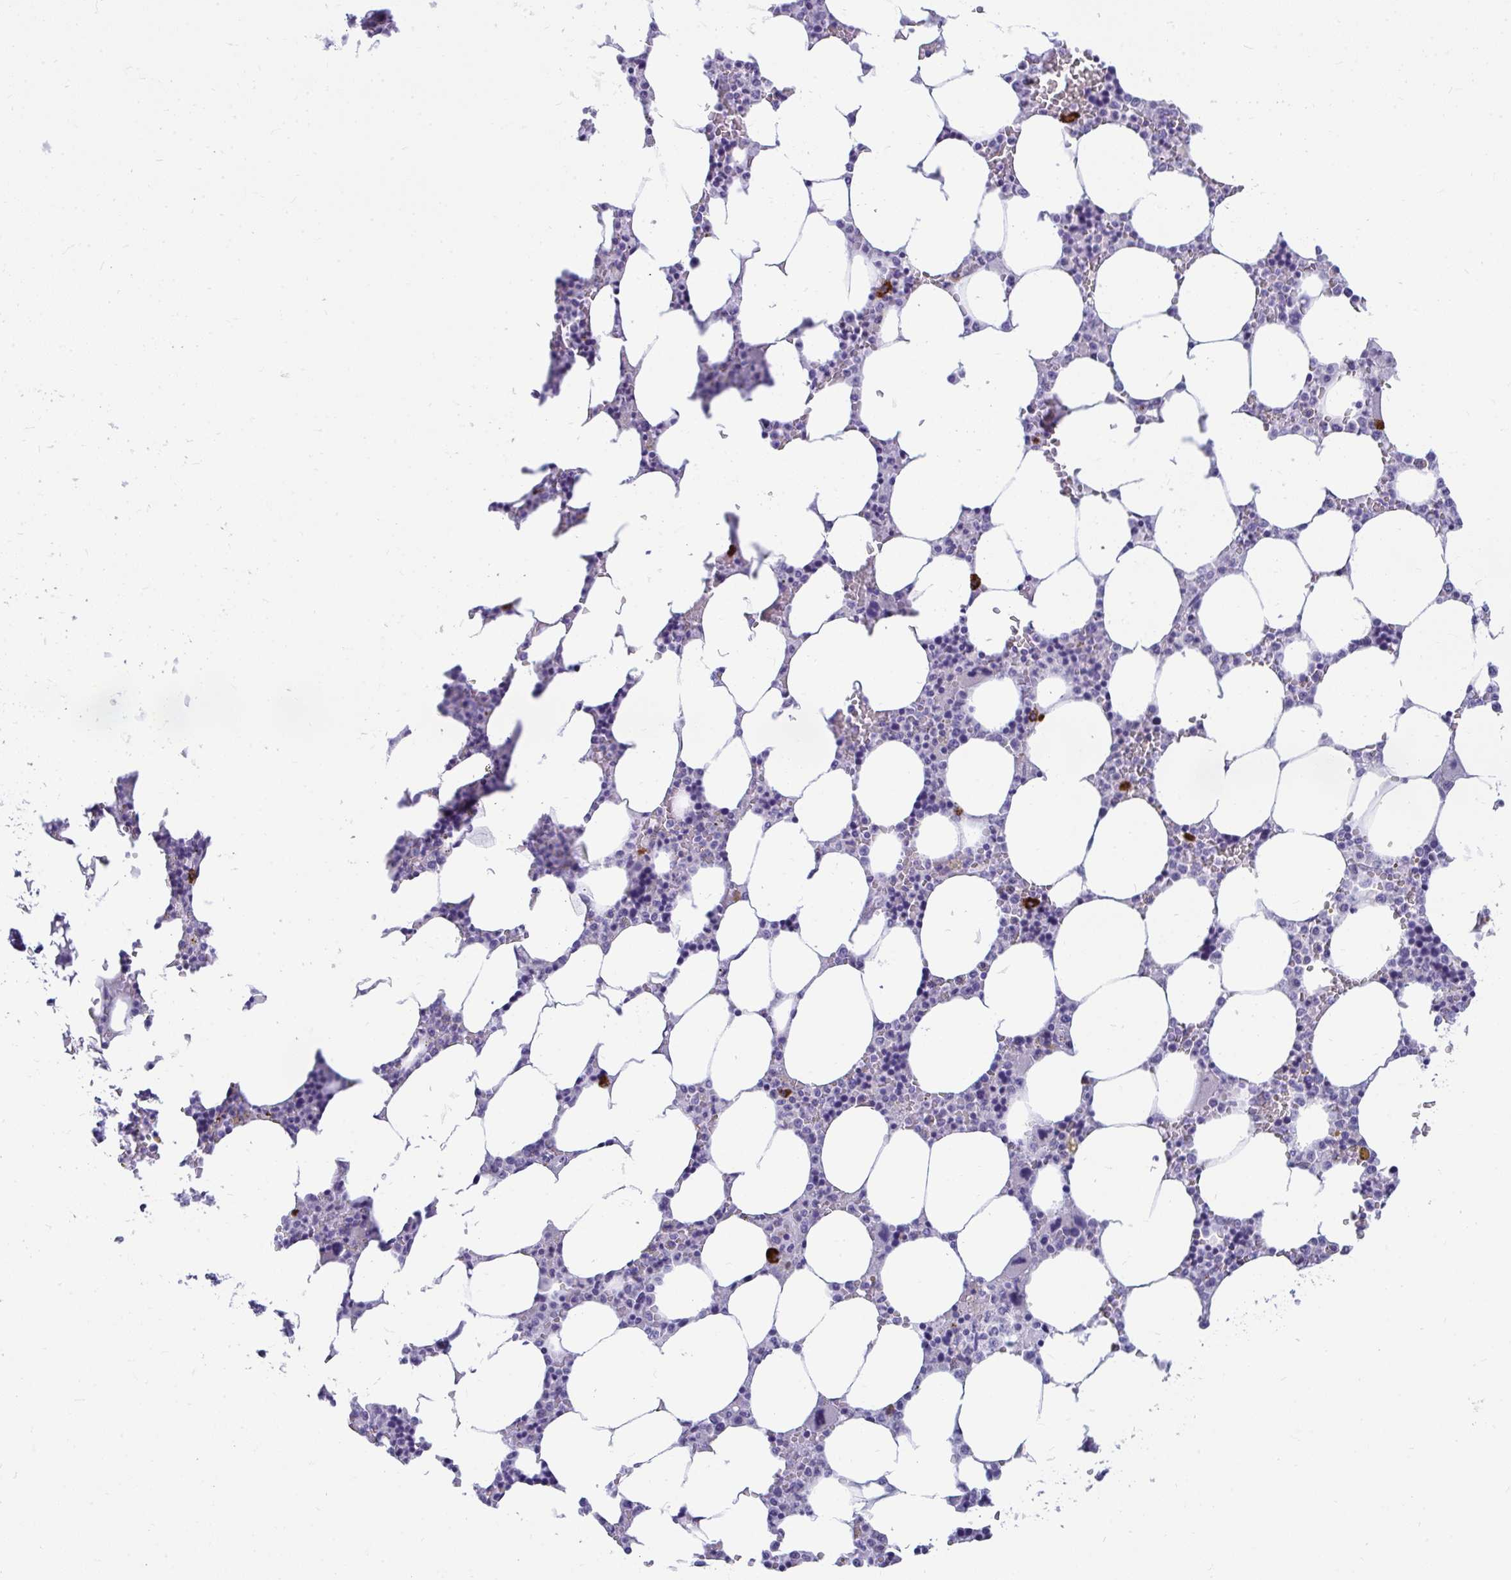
{"staining": {"intensity": "strong", "quantity": "<25%", "location": "cytoplasmic/membranous"}, "tissue": "bone marrow", "cell_type": "Hematopoietic cells", "image_type": "normal", "snomed": [{"axis": "morphology", "description": "Normal tissue, NOS"}, {"axis": "topography", "description": "Bone marrow"}], "caption": "Brown immunohistochemical staining in benign human bone marrow shows strong cytoplasmic/membranous expression in about <25% of hematopoietic cells. (Stains: DAB (3,3'-diaminobenzidine) in brown, nuclei in blue, Microscopy: brightfield microscopy at high magnification).", "gene": "TSBP1", "patient": {"sex": "male", "age": 64}}